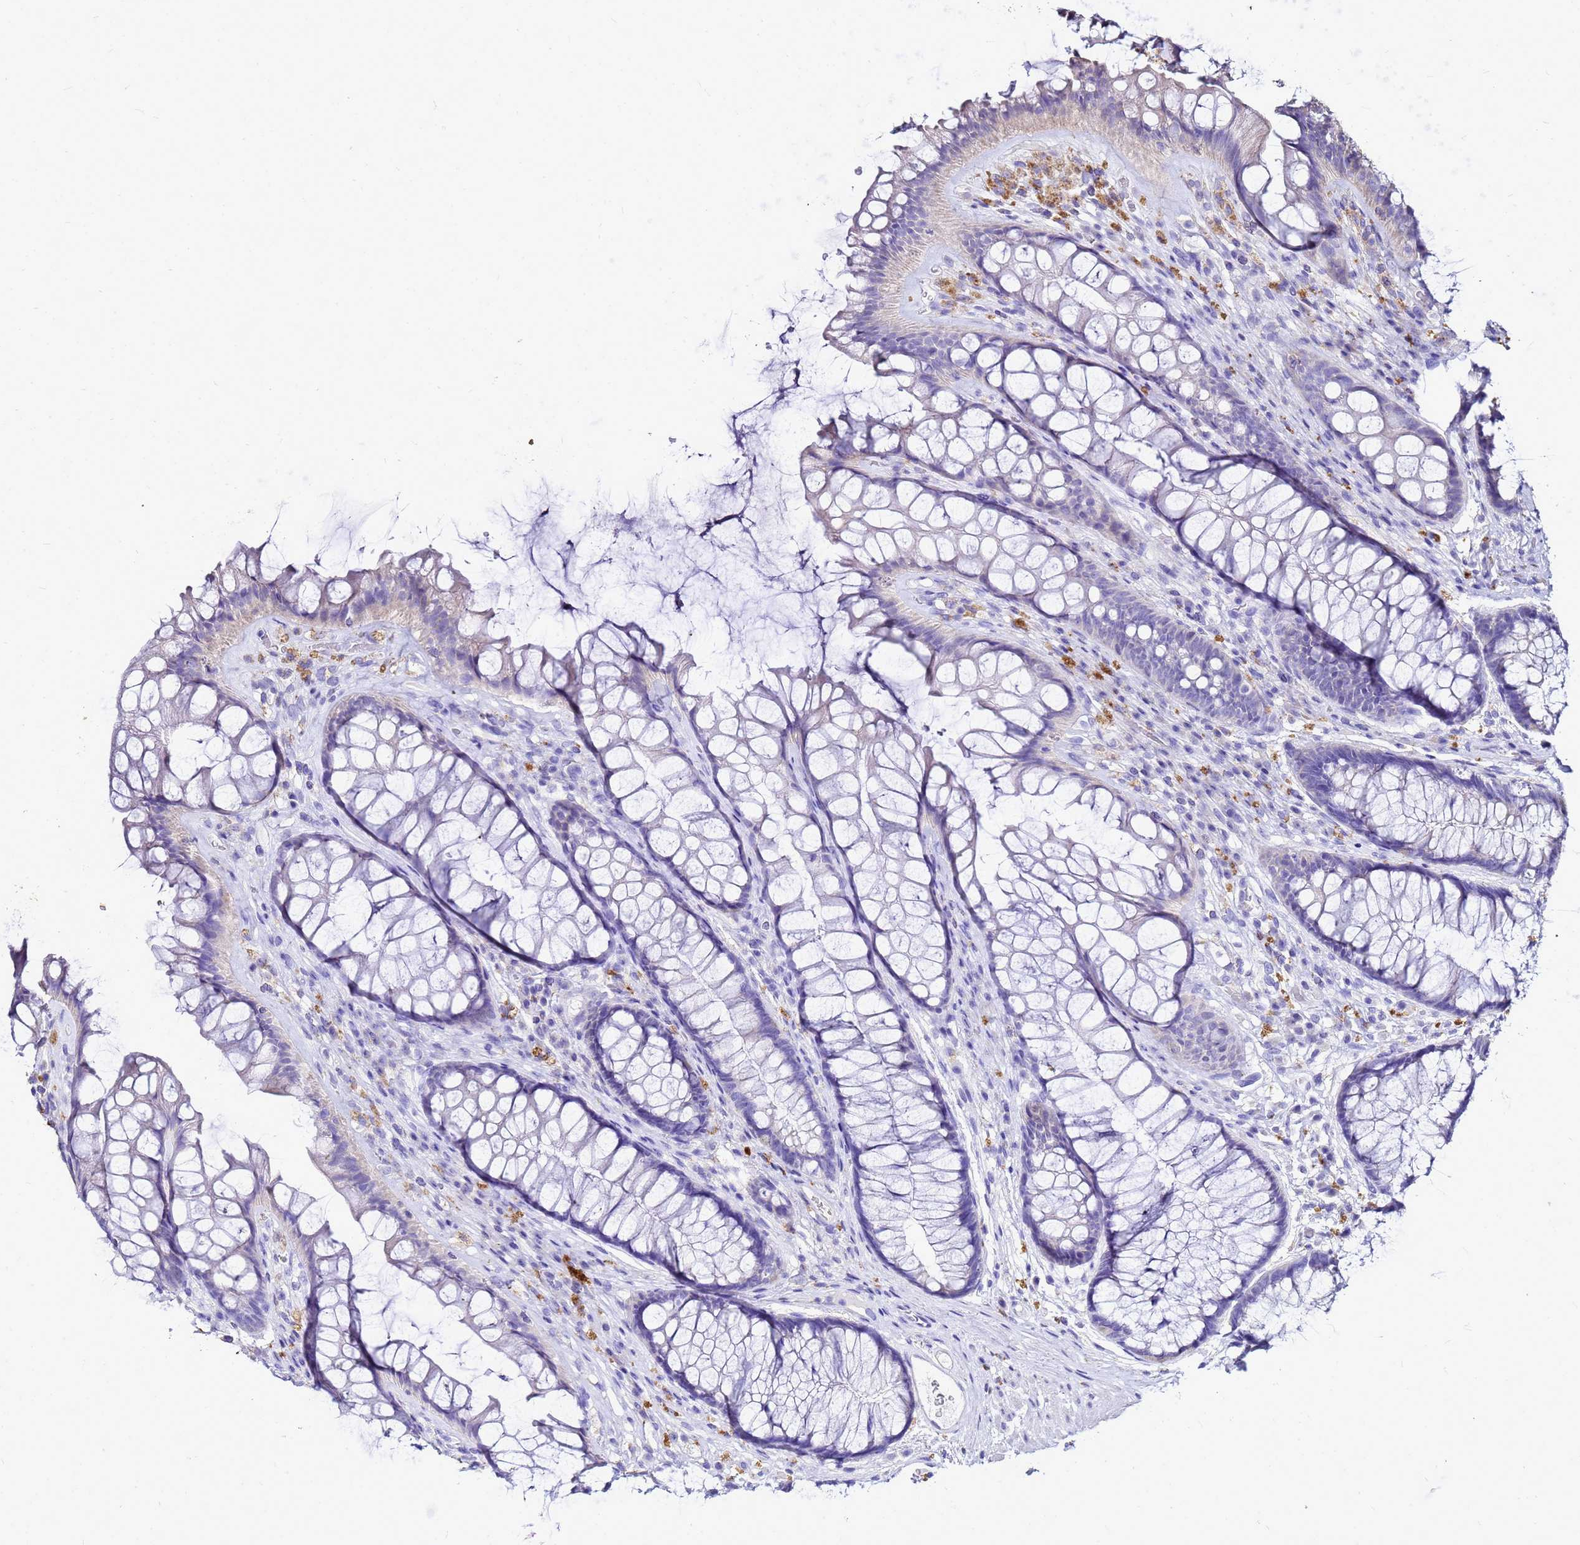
{"staining": {"intensity": "negative", "quantity": "none", "location": "none"}, "tissue": "rectum", "cell_type": "Glandular cells", "image_type": "normal", "snomed": [{"axis": "morphology", "description": "Normal tissue, NOS"}, {"axis": "topography", "description": "Rectum"}], "caption": "Rectum stained for a protein using immunohistochemistry demonstrates no positivity glandular cells.", "gene": "S100A2", "patient": {"sex": "male", "age": 74}}